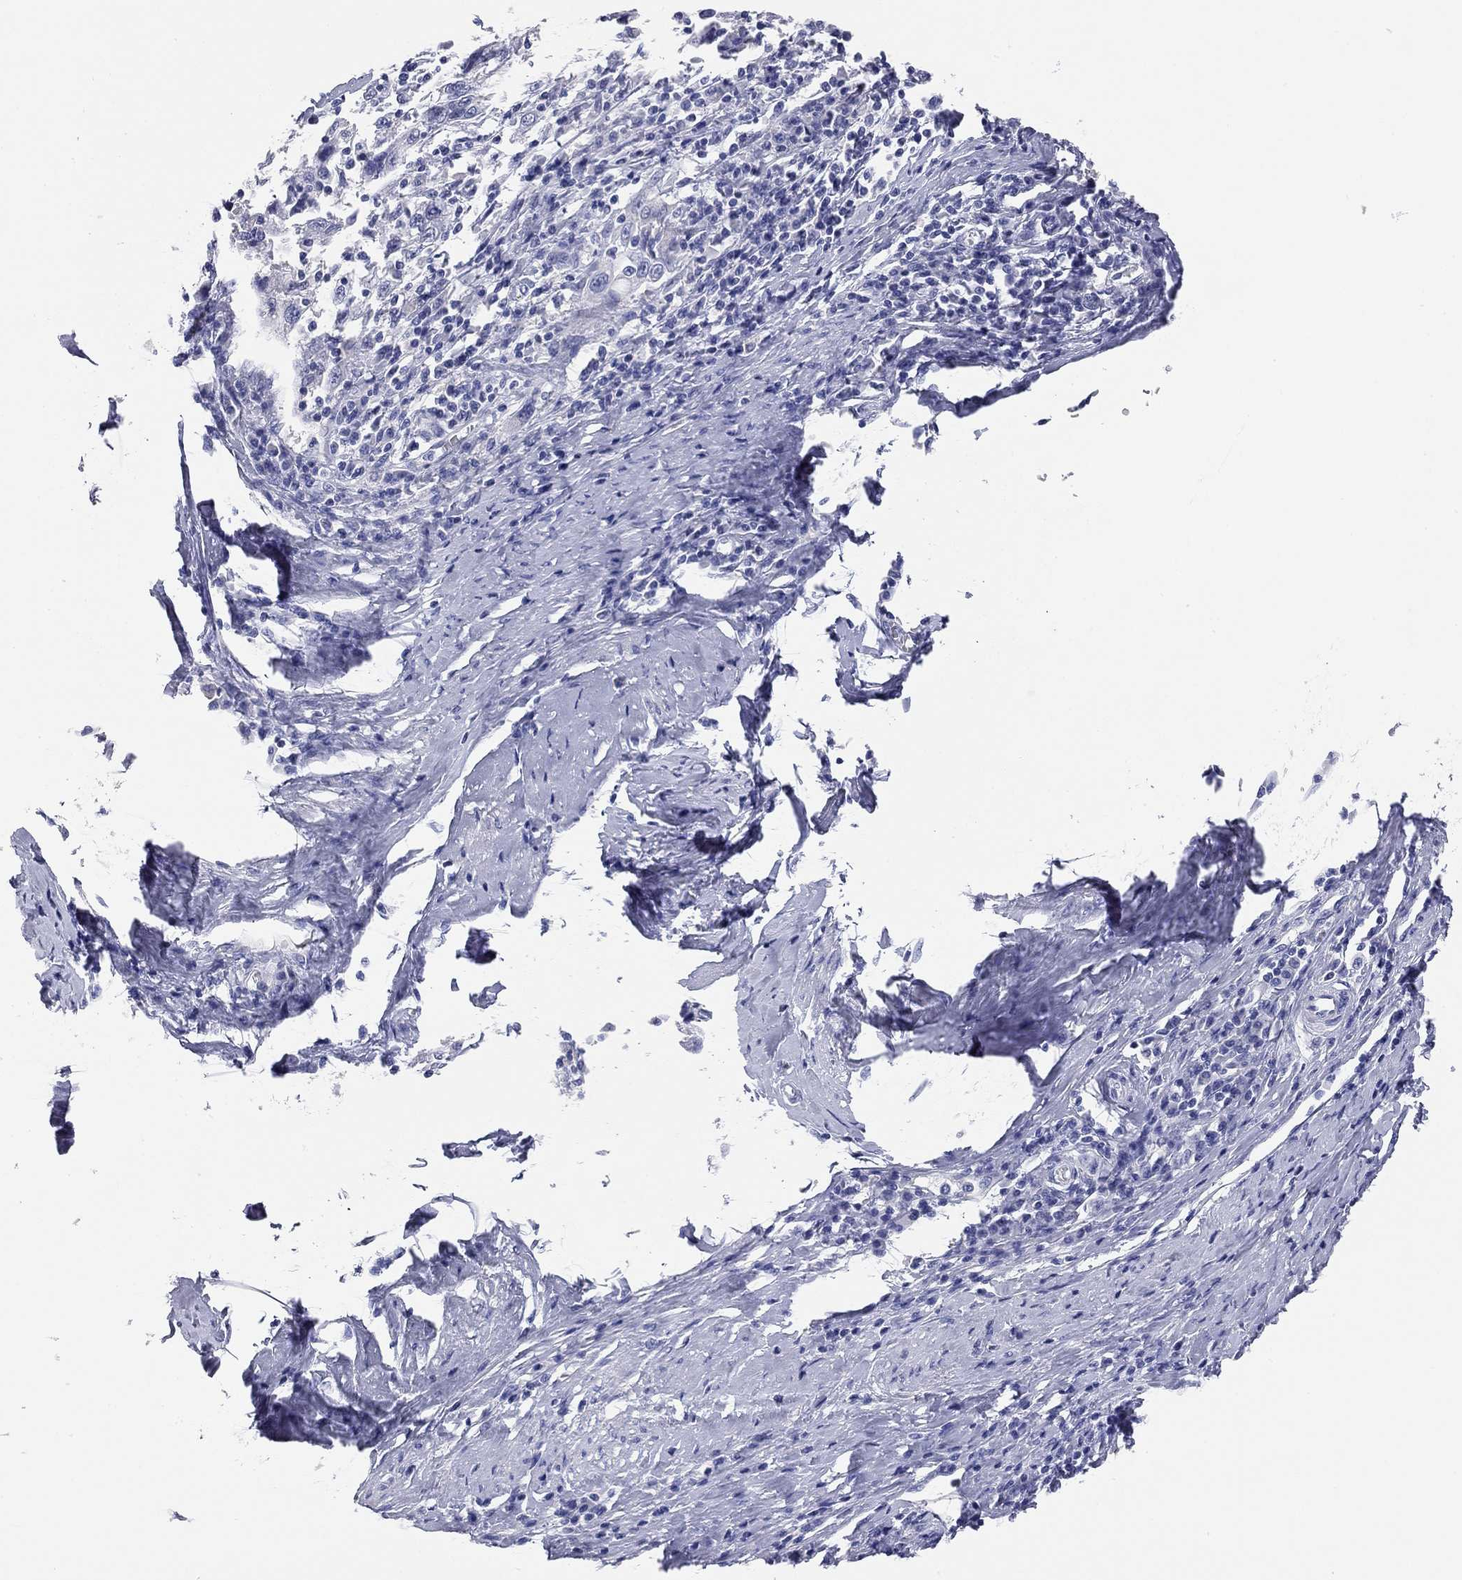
{"staining": {"intensity": "negative", "quantity": "none", "location": "none"}, "tissue": "cervical cancer", "cell_type": "Tumor cells", "image_type": "cancer", "snomed": [{"axis": "morphology", "description": "Squamous cell carcinoma, NOS"}, {"axis": "topography", "description": "Cervix"}], "caption": "Photomicrograph shows no protein expression in tumor cells of cervical squamous cell carcinoma tissue.", "gene": "TMEM221", "patient": {"sex": "female", "age": 46}}